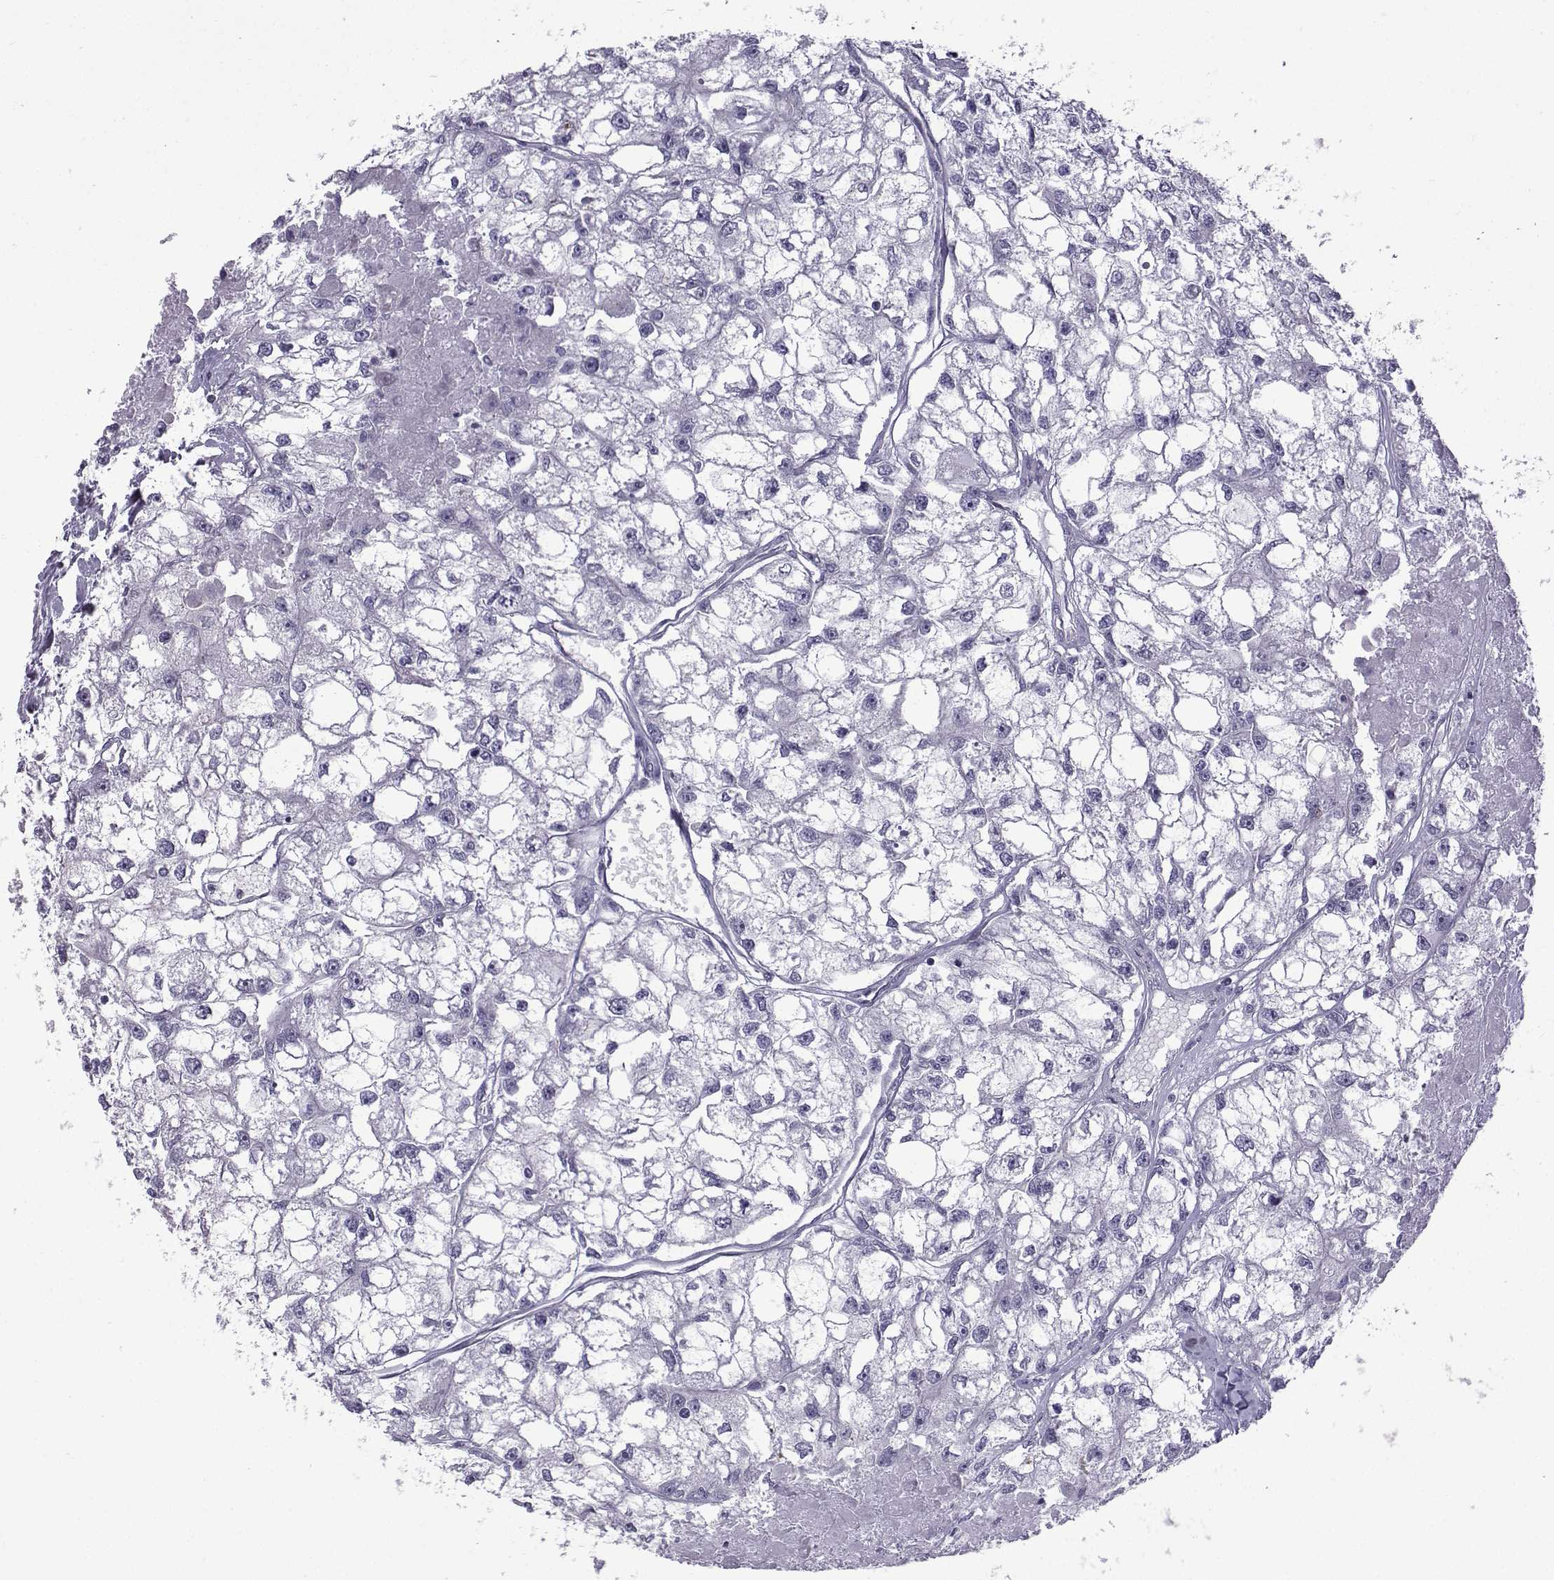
{"staining": {"intensity": "negative", "quantity": "none", "location": "none"}, "tissue": "renal cancer", "cell_type": "Tumor cells", "image_type": "cancer", "snomed": [{"axis": "morphology", "description": "Adenocarcinoma, NOS"}, {"axis": "topography", "description": "Kidney"}], "caption": "Human renal cancer (adenocarcinoma) stained for a protein using immunohistochemistry exhibits no staining in tumor cells.", "gene": "CFAP53", "patient": {"sex": "male", "age": 56}}